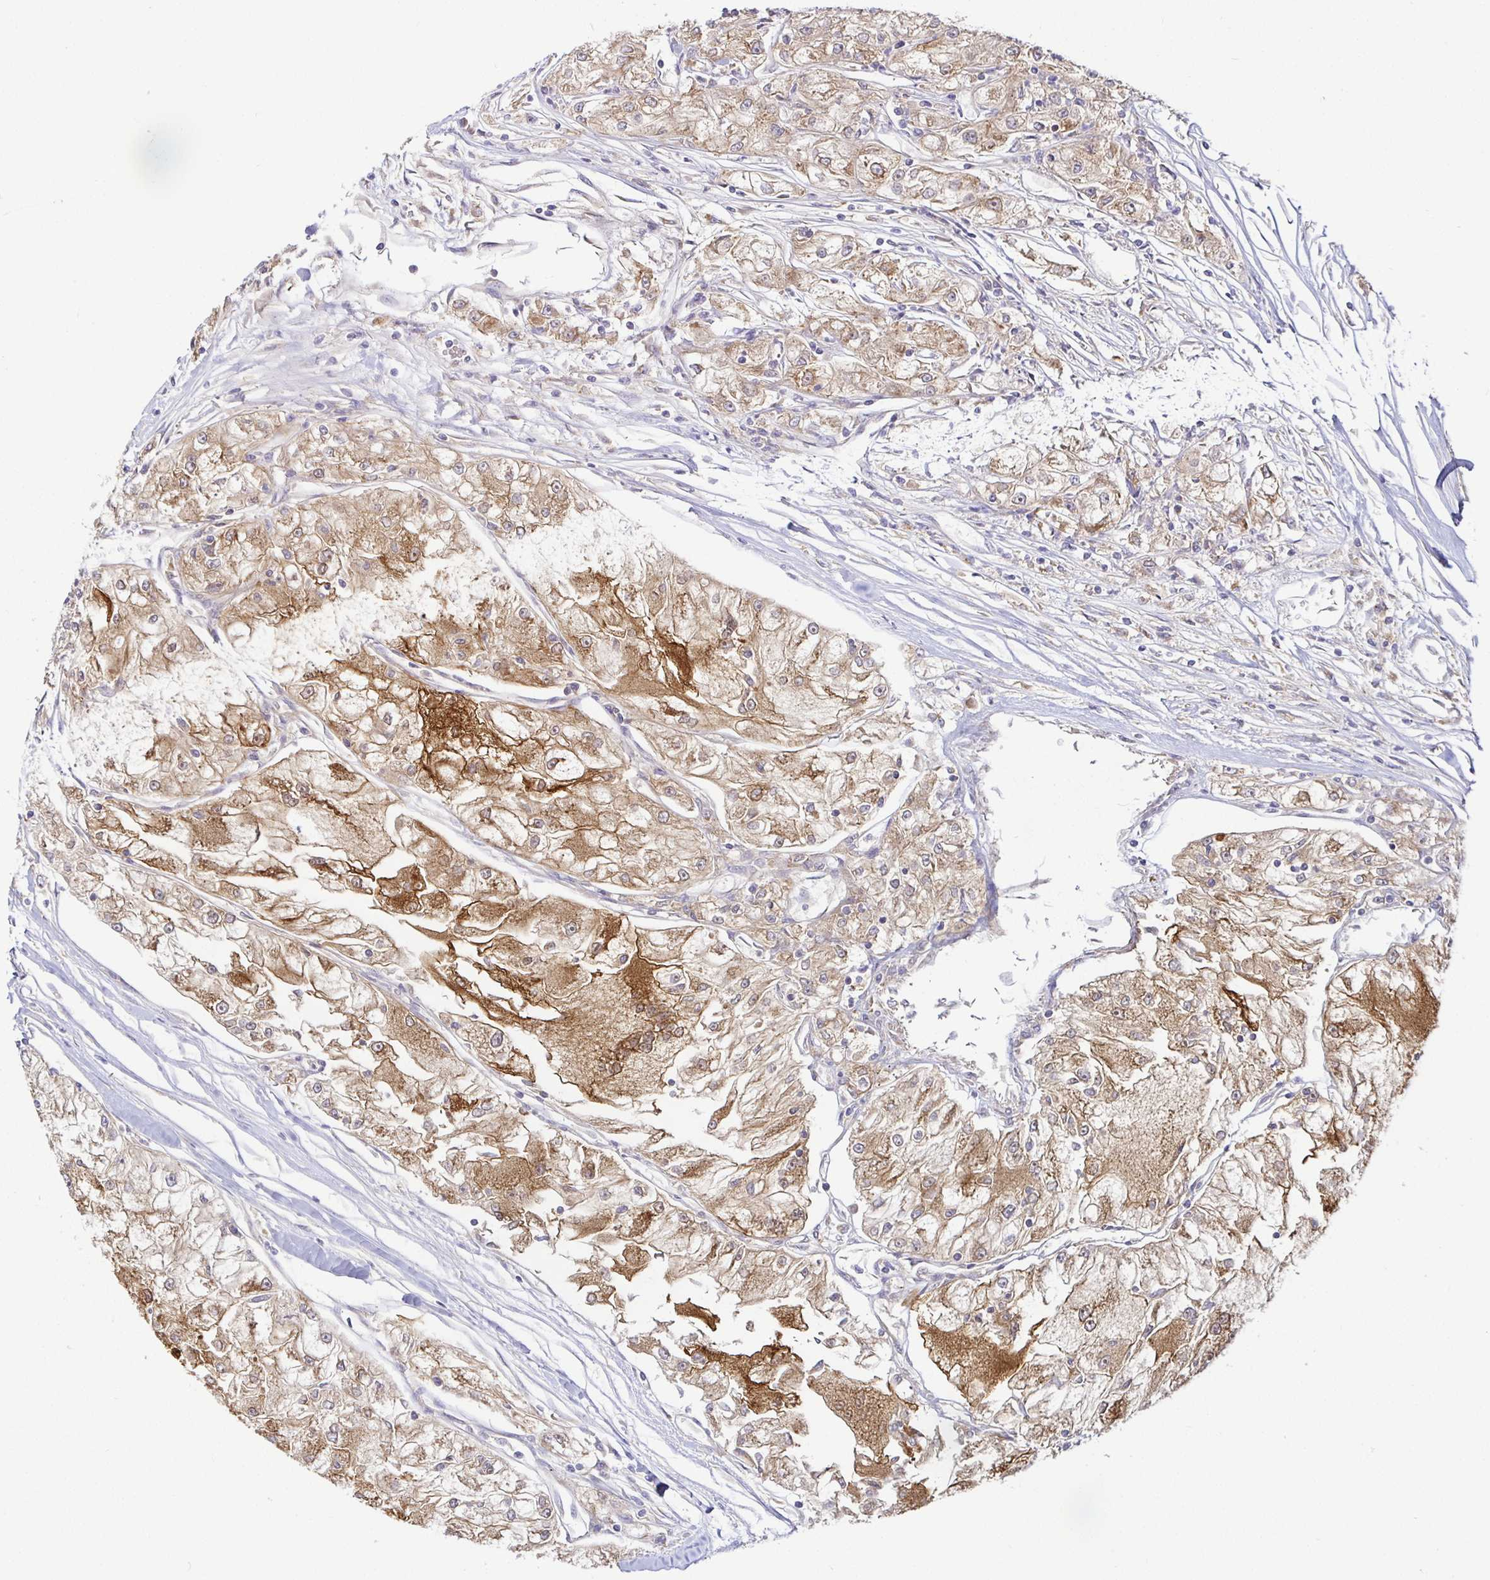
{"staining": {"intensity": "moderate", "quantity": "25%-75%", "location": "cytoplasmic/membranous"}, "tissue": "renal cancer", "cell_type": "Tumor cells", "image_type": "cancer", "snomed": [{"axis": "morphology", "description": "Adenocarcinoma, NOS"}, {"axis": "topography", "description": "Kidney"}], "caption": "Tumor cells show medium levels of moderate cytoplasmic/membranous expression in about 25%-75% of cells in renal adenocarcinoma.", "gene": "SNX8", "patient": {"sex": "female", "age": 72}}